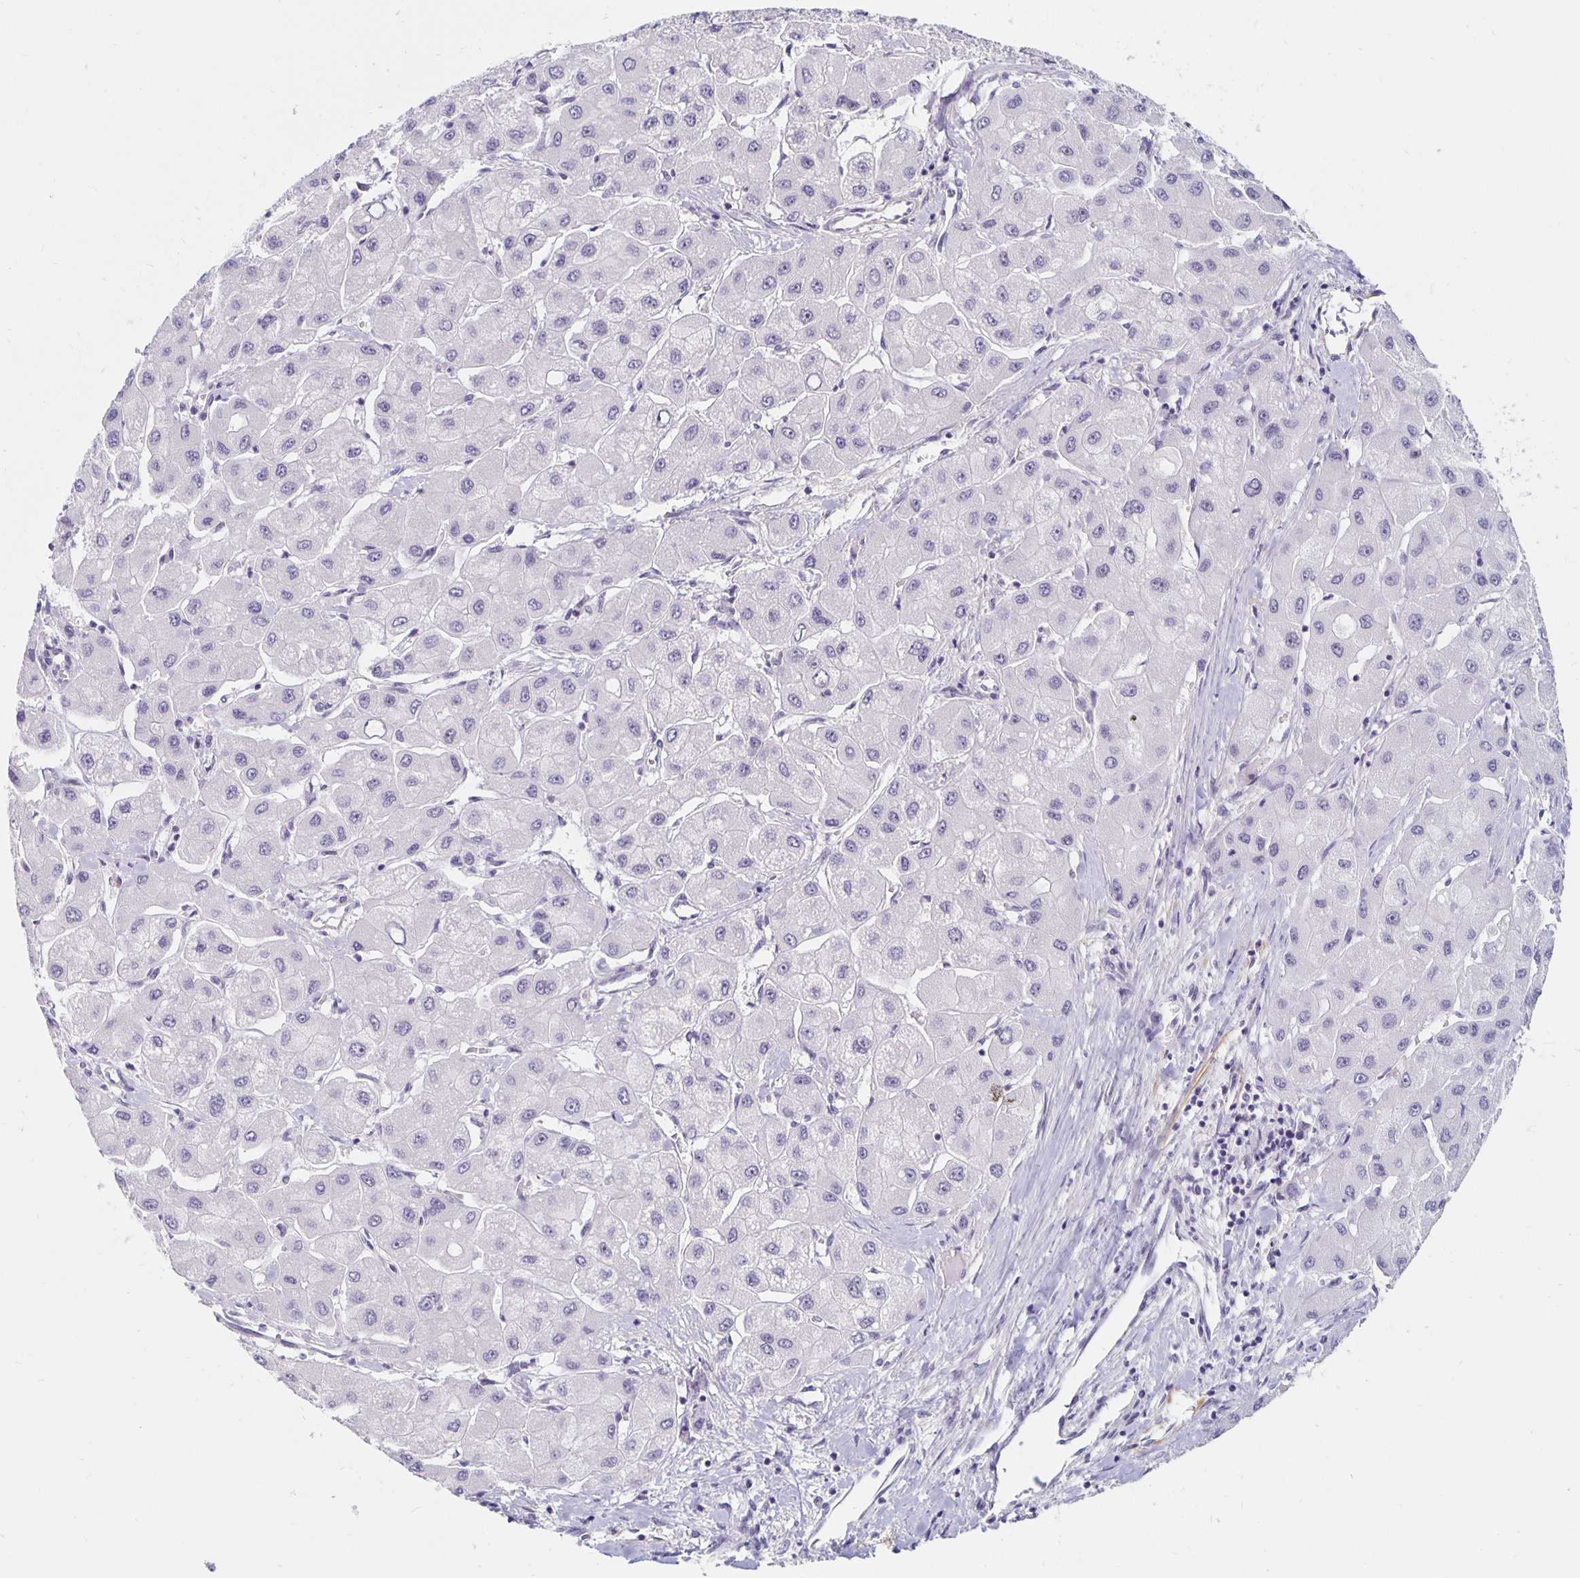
{"staining": {"intensity": "negative", "quantity": "none", "location": "none"}, "tissue": "liver cancer", "cell_type": "Tumor cells", "image_type": "cancer", "snomed": [{"axis": "morphology", "description": "Carcinoma, Hepatocellular, NOS"}, {"axis": "topography", "description": "Liver"}], "caption": "DAB immunohistochemical staining of liver cancer (hepatocellular carcinoma) displays no significant expression in tumor cells. (Stains: DAB (3,3'-diaminobenzidine) immunohistochemistry with hematoxylin counter stain, Microscopy: brightfield microscopy at high magnification).", "gene": "NUP85", "patient": {"sex": "male", "age": 40}}